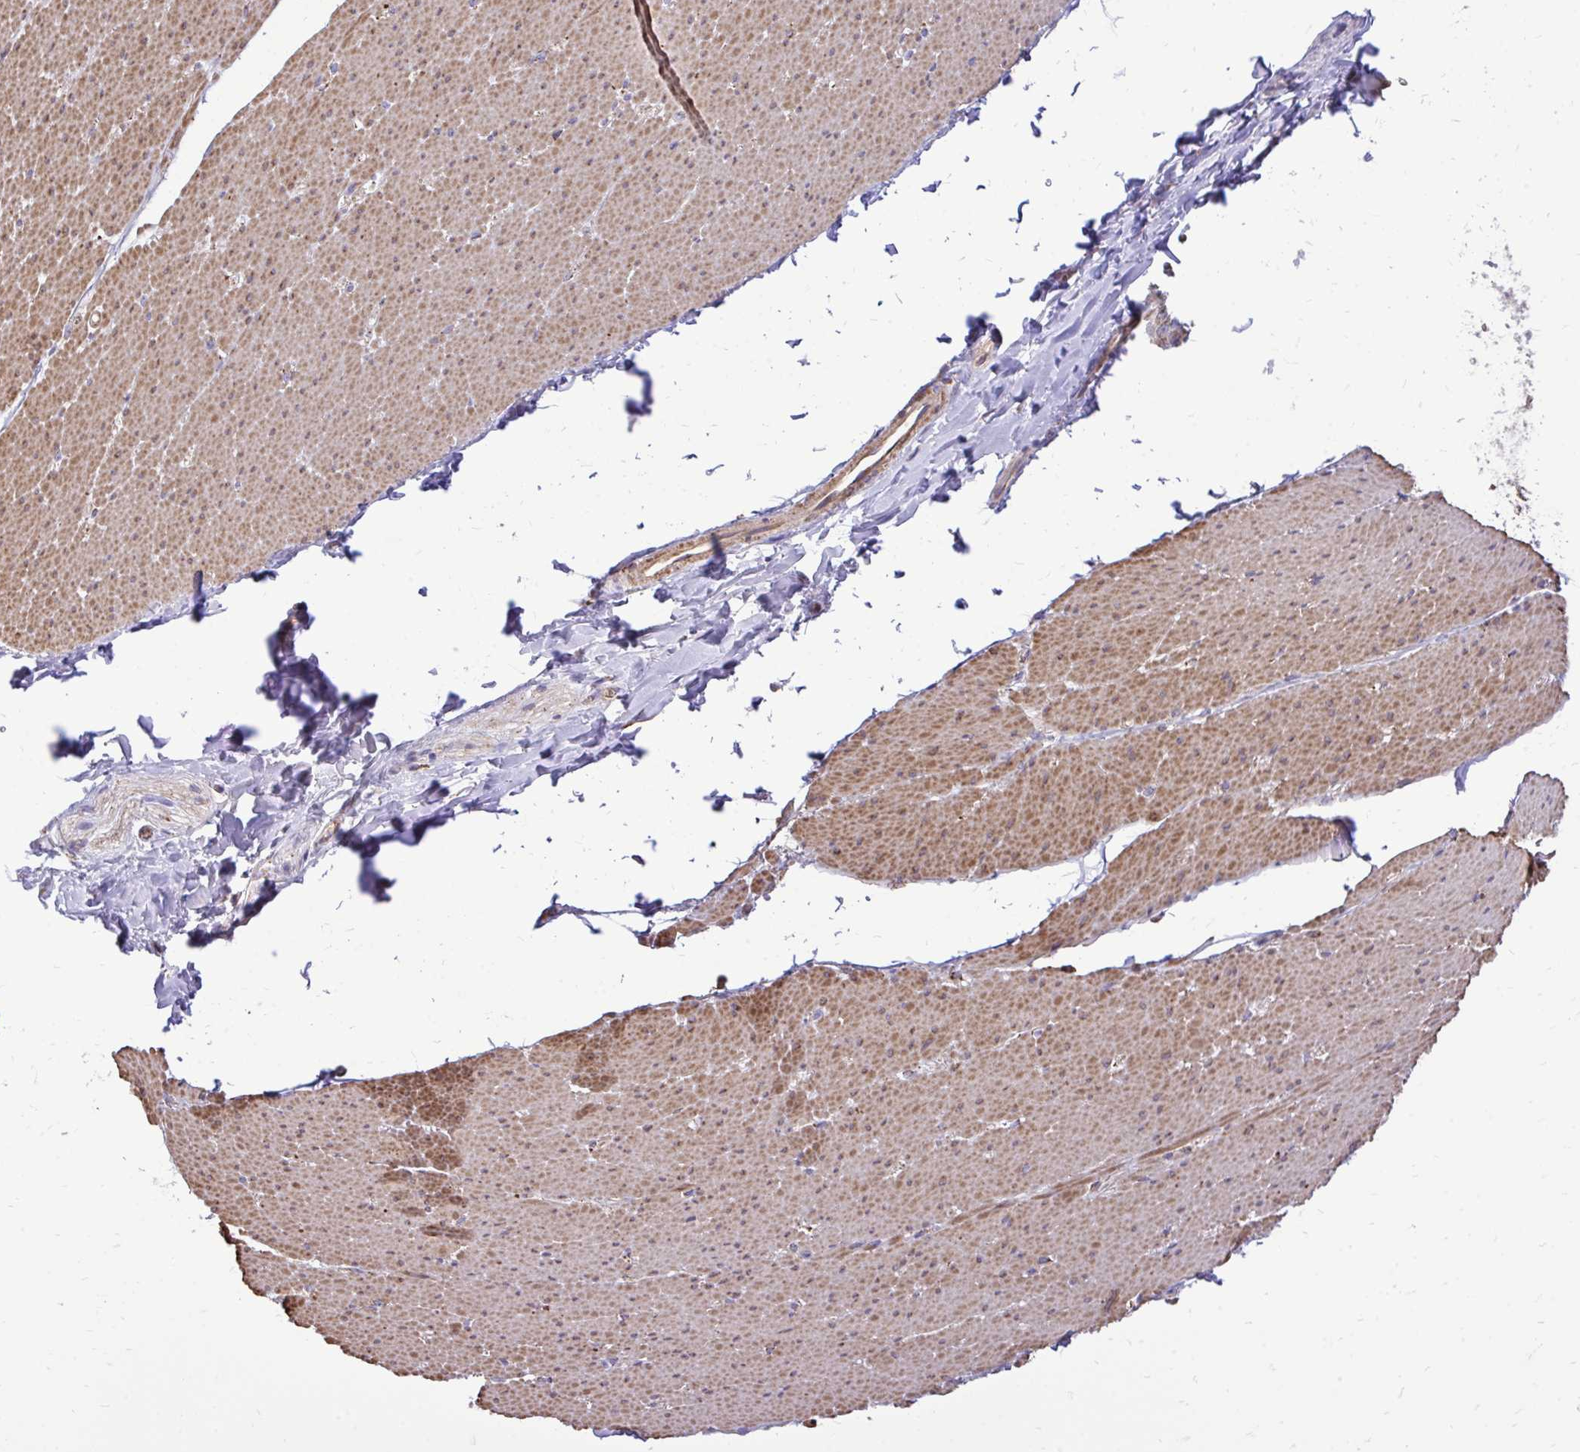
{"staining": {"intensity": "moderate", "quantity": ">75%", "location": "cytoplasmic/membranous"}, "tissue": "smooth muscle", "cell_type": "Smooth muscle cells", "image_type": "normal", "snomed": [{"axis": "morphology", "description": "Normal tissue, NOS"}, {"axis": "topography", "description": "Smooth muscle"}, {"axis": "topography", "description": "Rectum"}], "caption": "The histopathology image exhibits staining of unremarkable smooth muscle, revealing moderate cytoplasmic/membranous protein positivity (brown color) within smooth muscle cells.", "gene": "ATP13A2", "patient": {"sex": "male", "age": 53}}